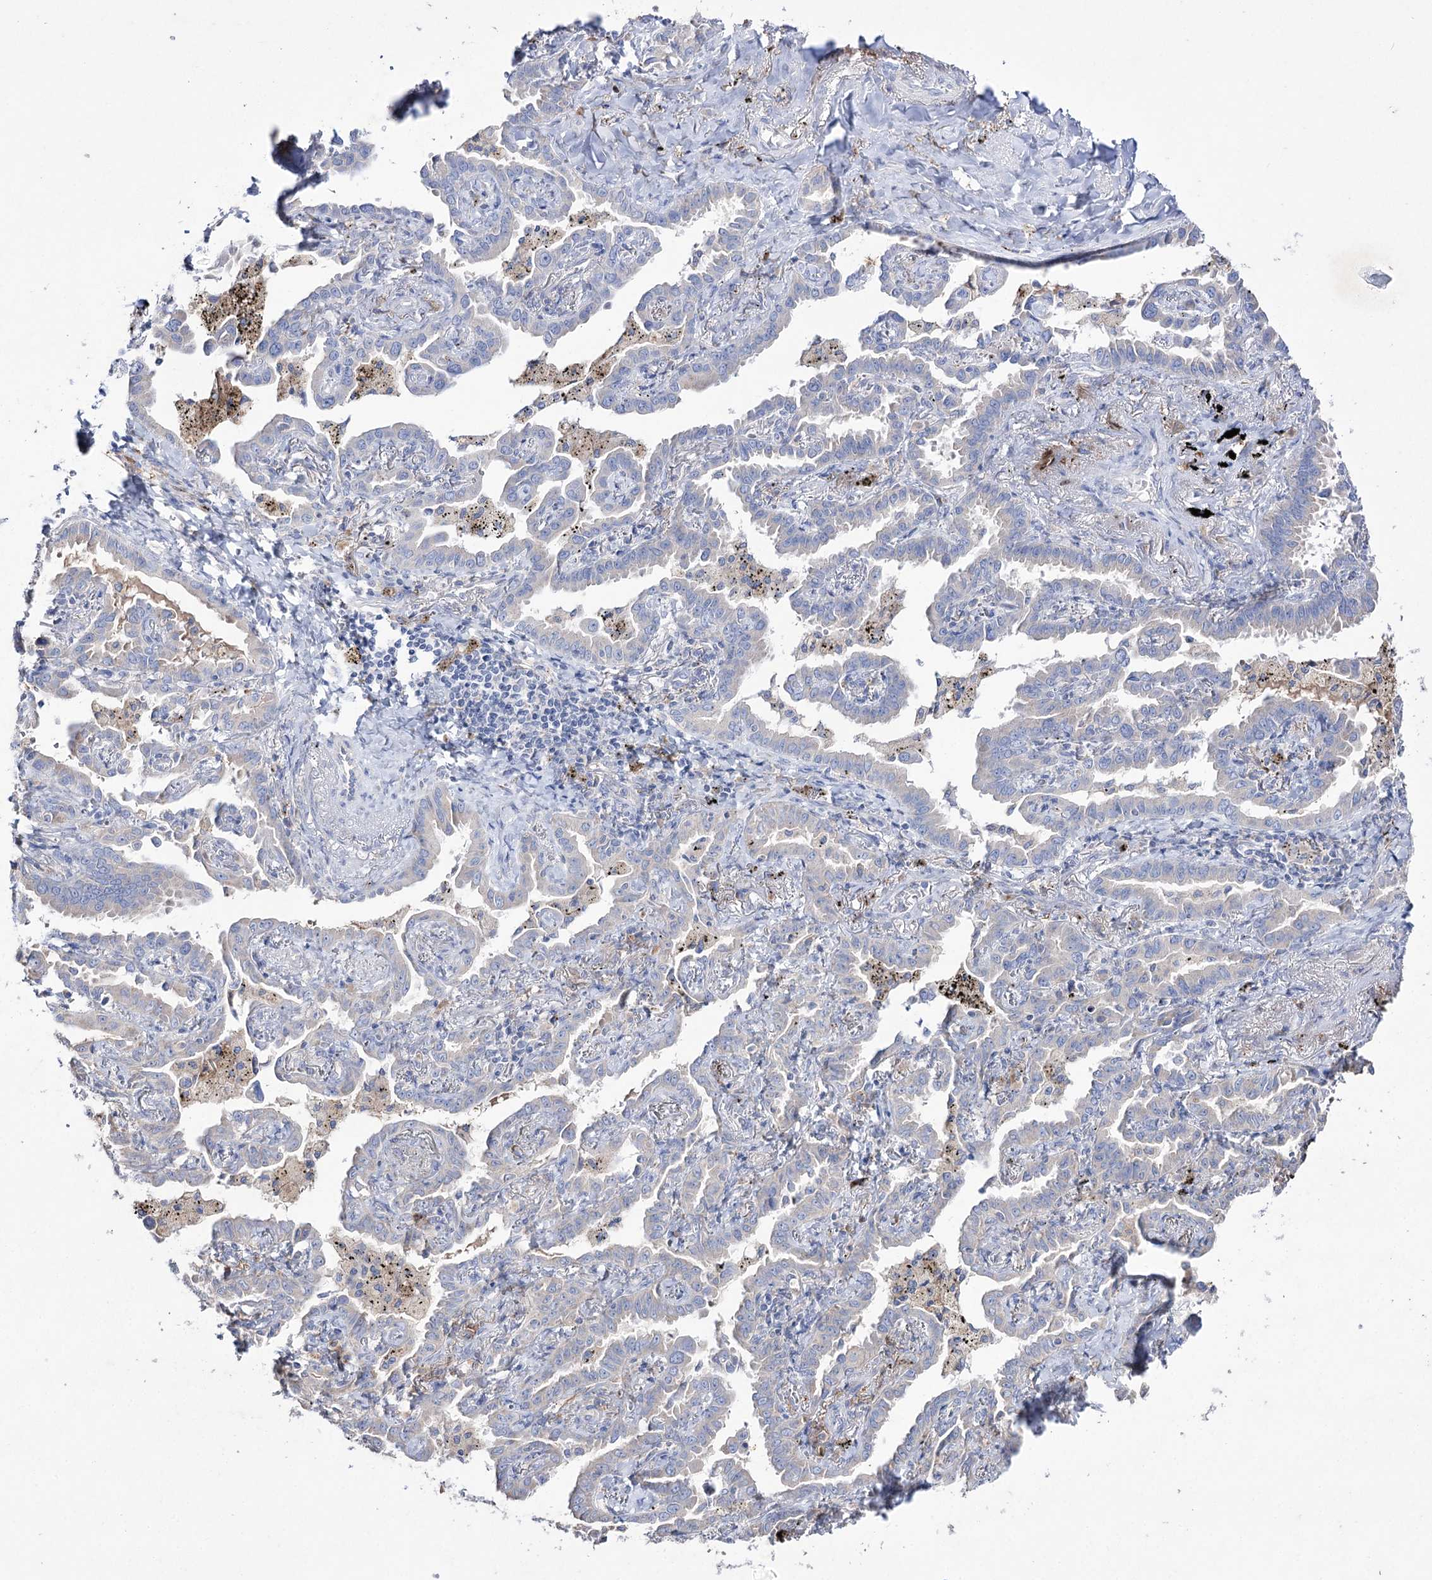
{"staining": {"intensity": "negative", "quantity": "none", "location": "none"}, "tissue": "lung cancer", "cell_type": "Tumor cells", "image_type": "cancer", "snomed": [{"axis": "morphology", "description": "Adenocarcinoma, NOS"}, {"axis": "topography", "description": "Lung"}], "caption": "Lung adenocarcinoma was stained to show a protein in brown. There is no significant positivity in tumor cells.", "gene": "NAGLU", "patient": {"sex": "male", "age": 67}}